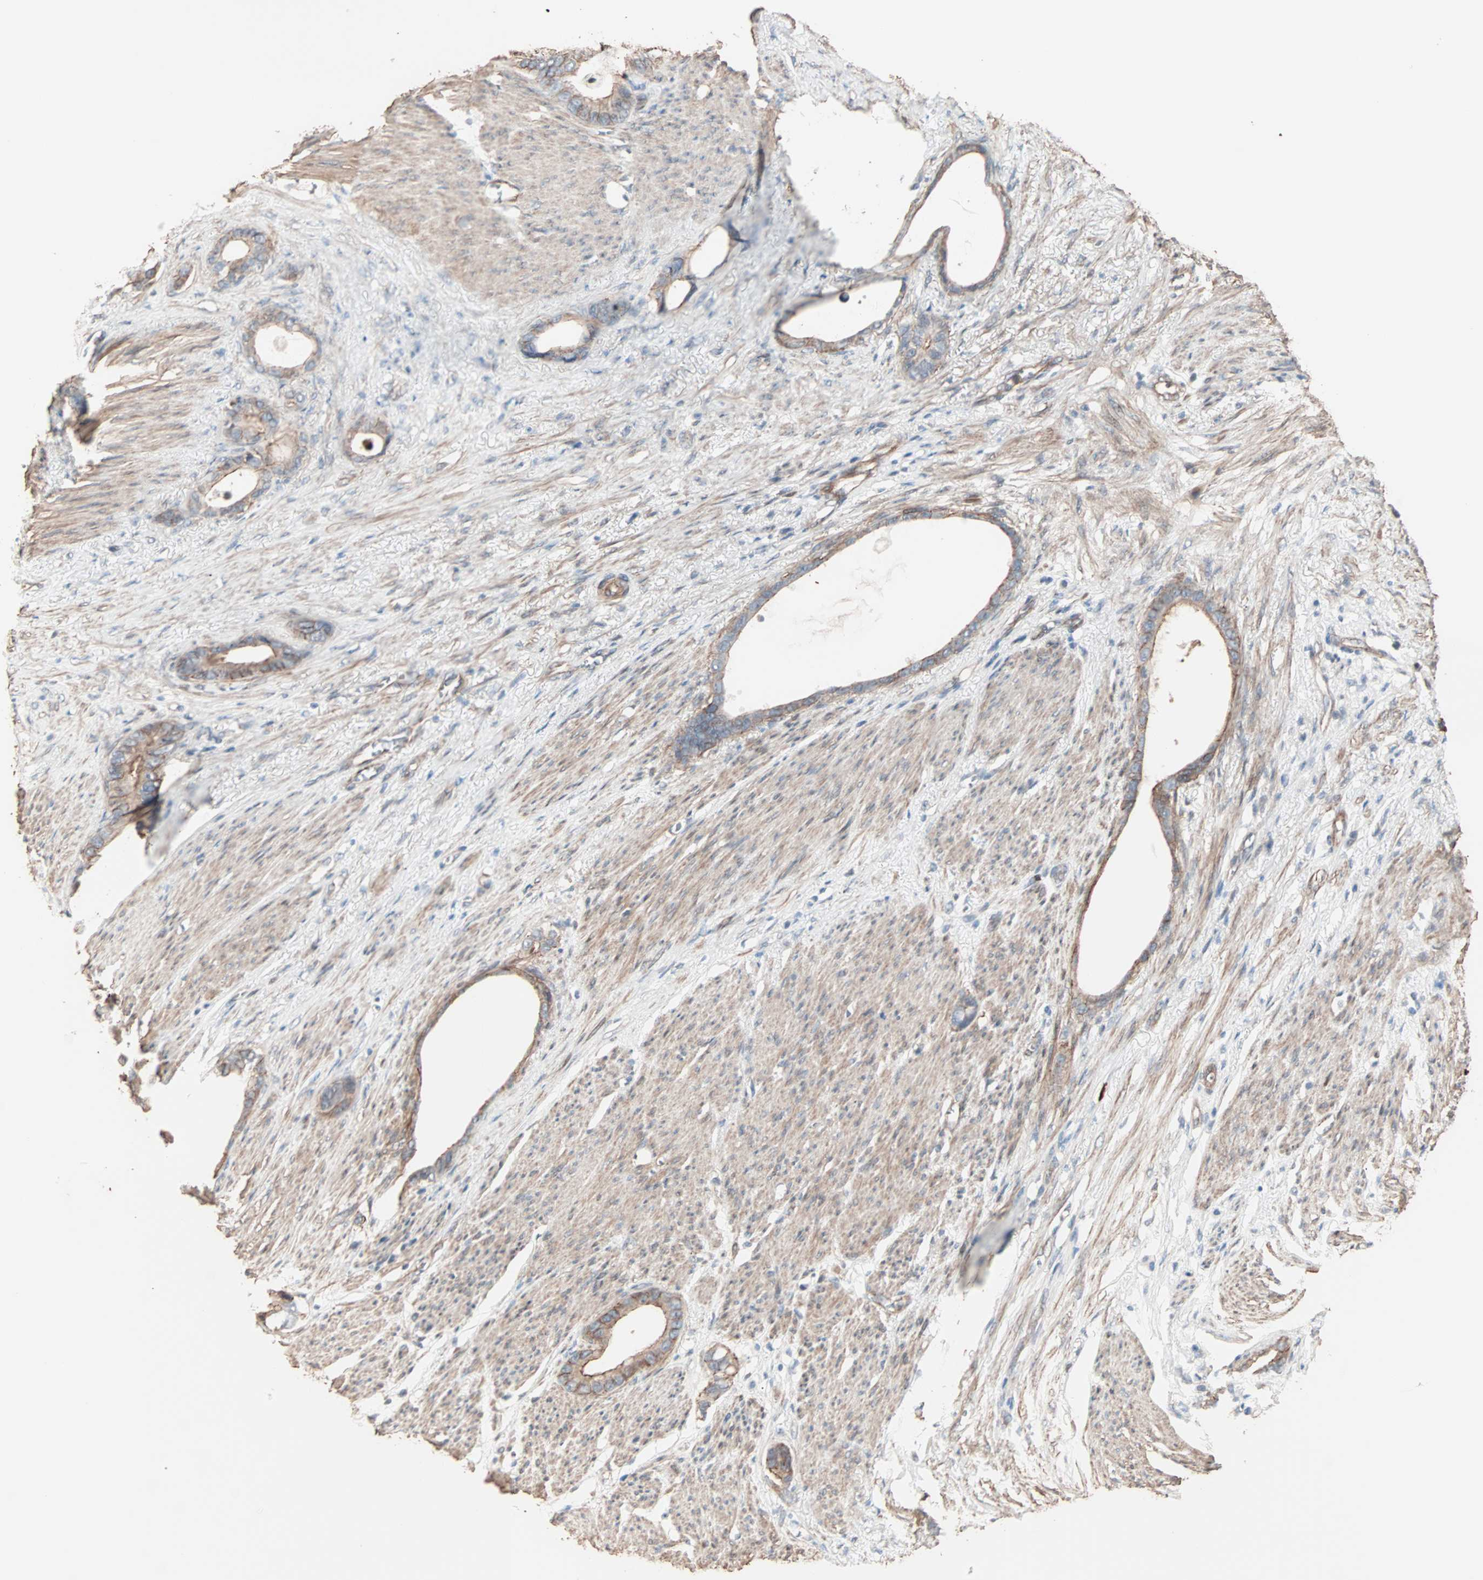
{"staining": {"intensity": "moderate", "quantity": ">75%", "location": "cytoplasmic/membranous"}, "tissue": "stomach cancer", "cell_type": "Tumor cells", "image_type": "cancer", "snomed": [{"axis": "morphology", "description": "Adenocarcinoma, NOS"}, {"axis": "topography", "description": "Stomach"}], "caption": "Stomach adenocarcinoma stained for a protein (brown) displays moderate cytoplasmic/membranous positive expression in about >75% of tumor cells.", "gene": "ALG5", "patient": {"sex": "female", "age": 75}}